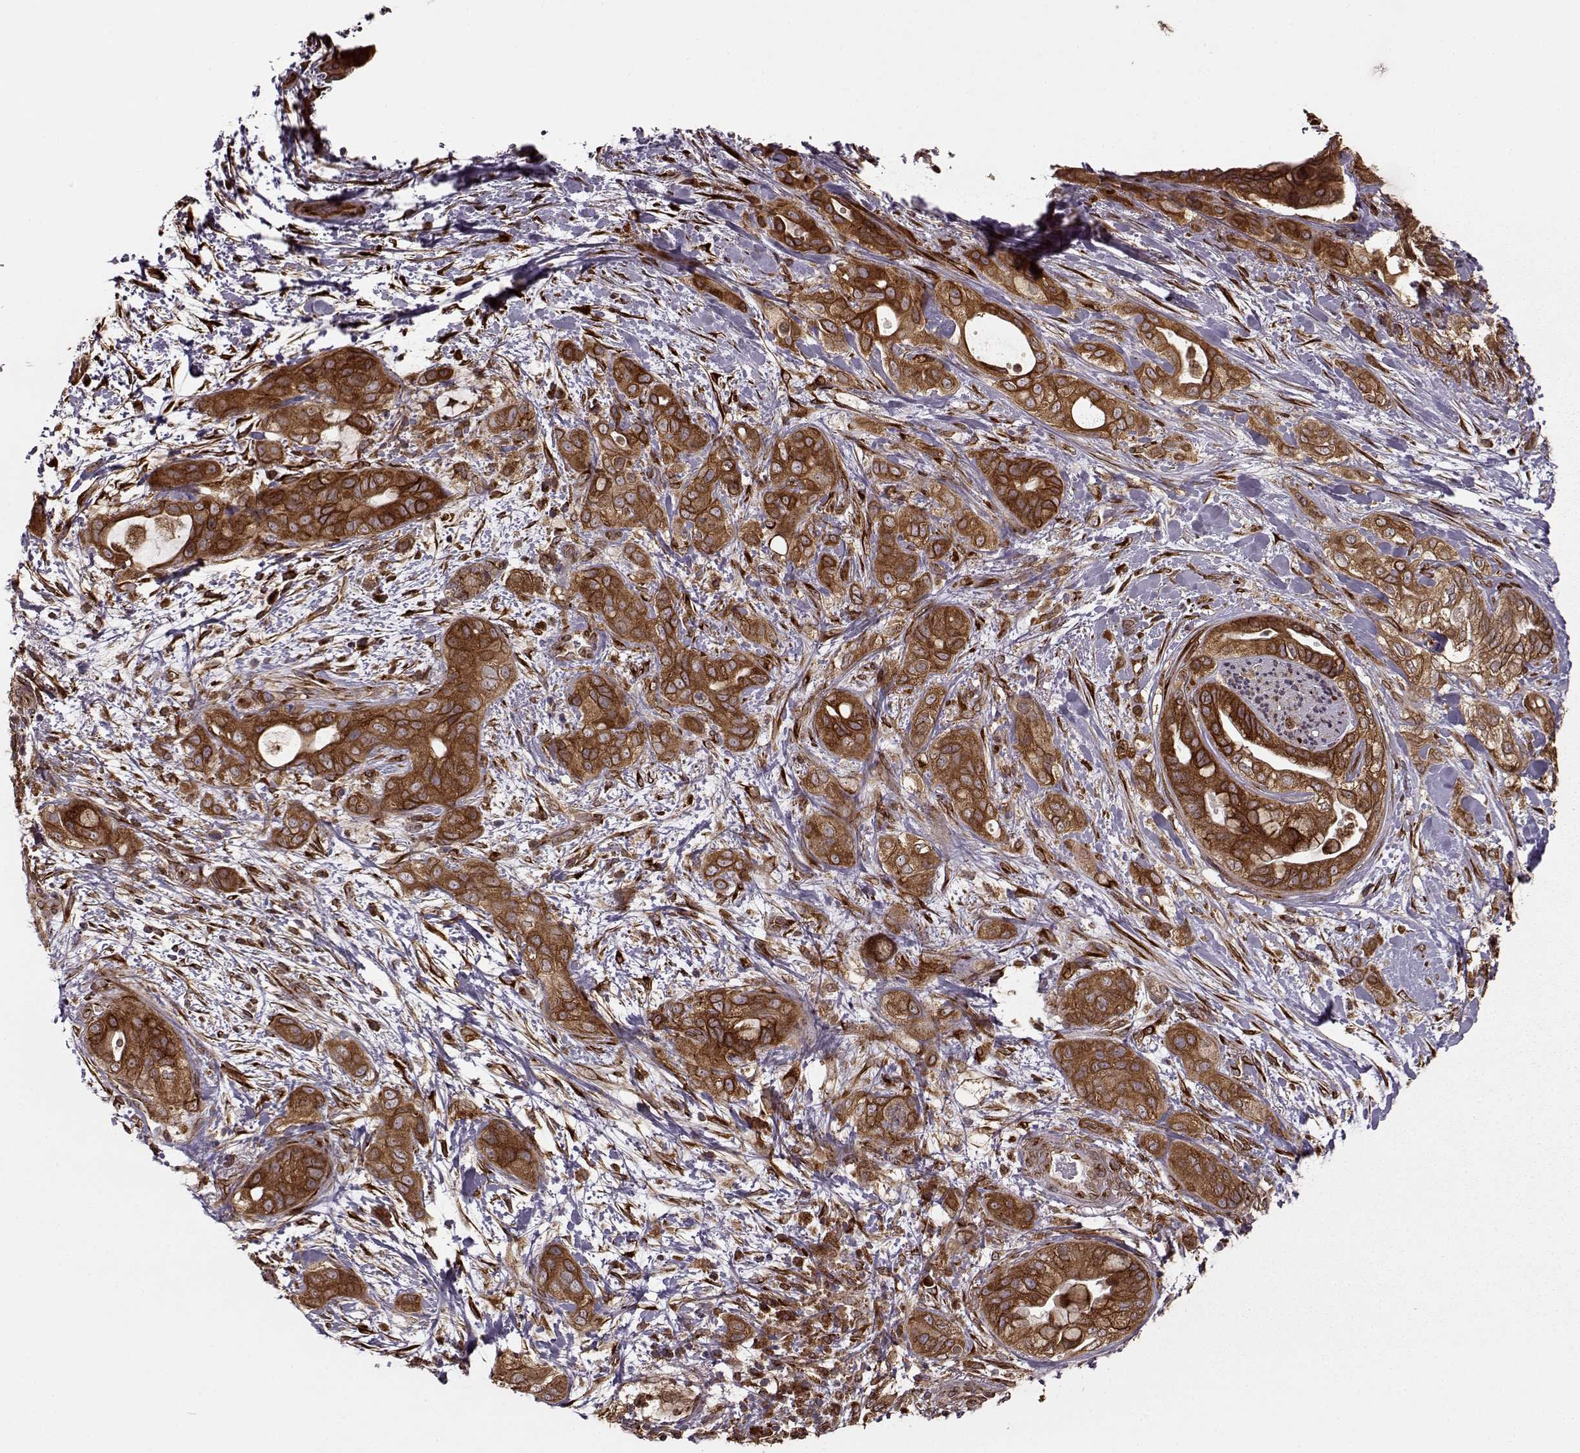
{"staining": {"intensity": "strong", "quantity": ">75%", "location": "cytoplasmic/membranous"}, "tissue": "pancreatic cancer", "cell_type": "Tumor cells", "image_type": "cancer", "snomed": [{"axis": "morphology", "description": "Adenocarcinoma, NOS"}, {"axis": "topography", "description": "Pancreas"}], "caption": "DAB immunohistochemical staining of human pancreatic cancer (adenocarcinoma) reveals strong cytoplasmic/membranous protein positivity in approximately >75% of tumor cells.", "gene": "YIPF5", "patient": {"sex": "male", "age": 71}}